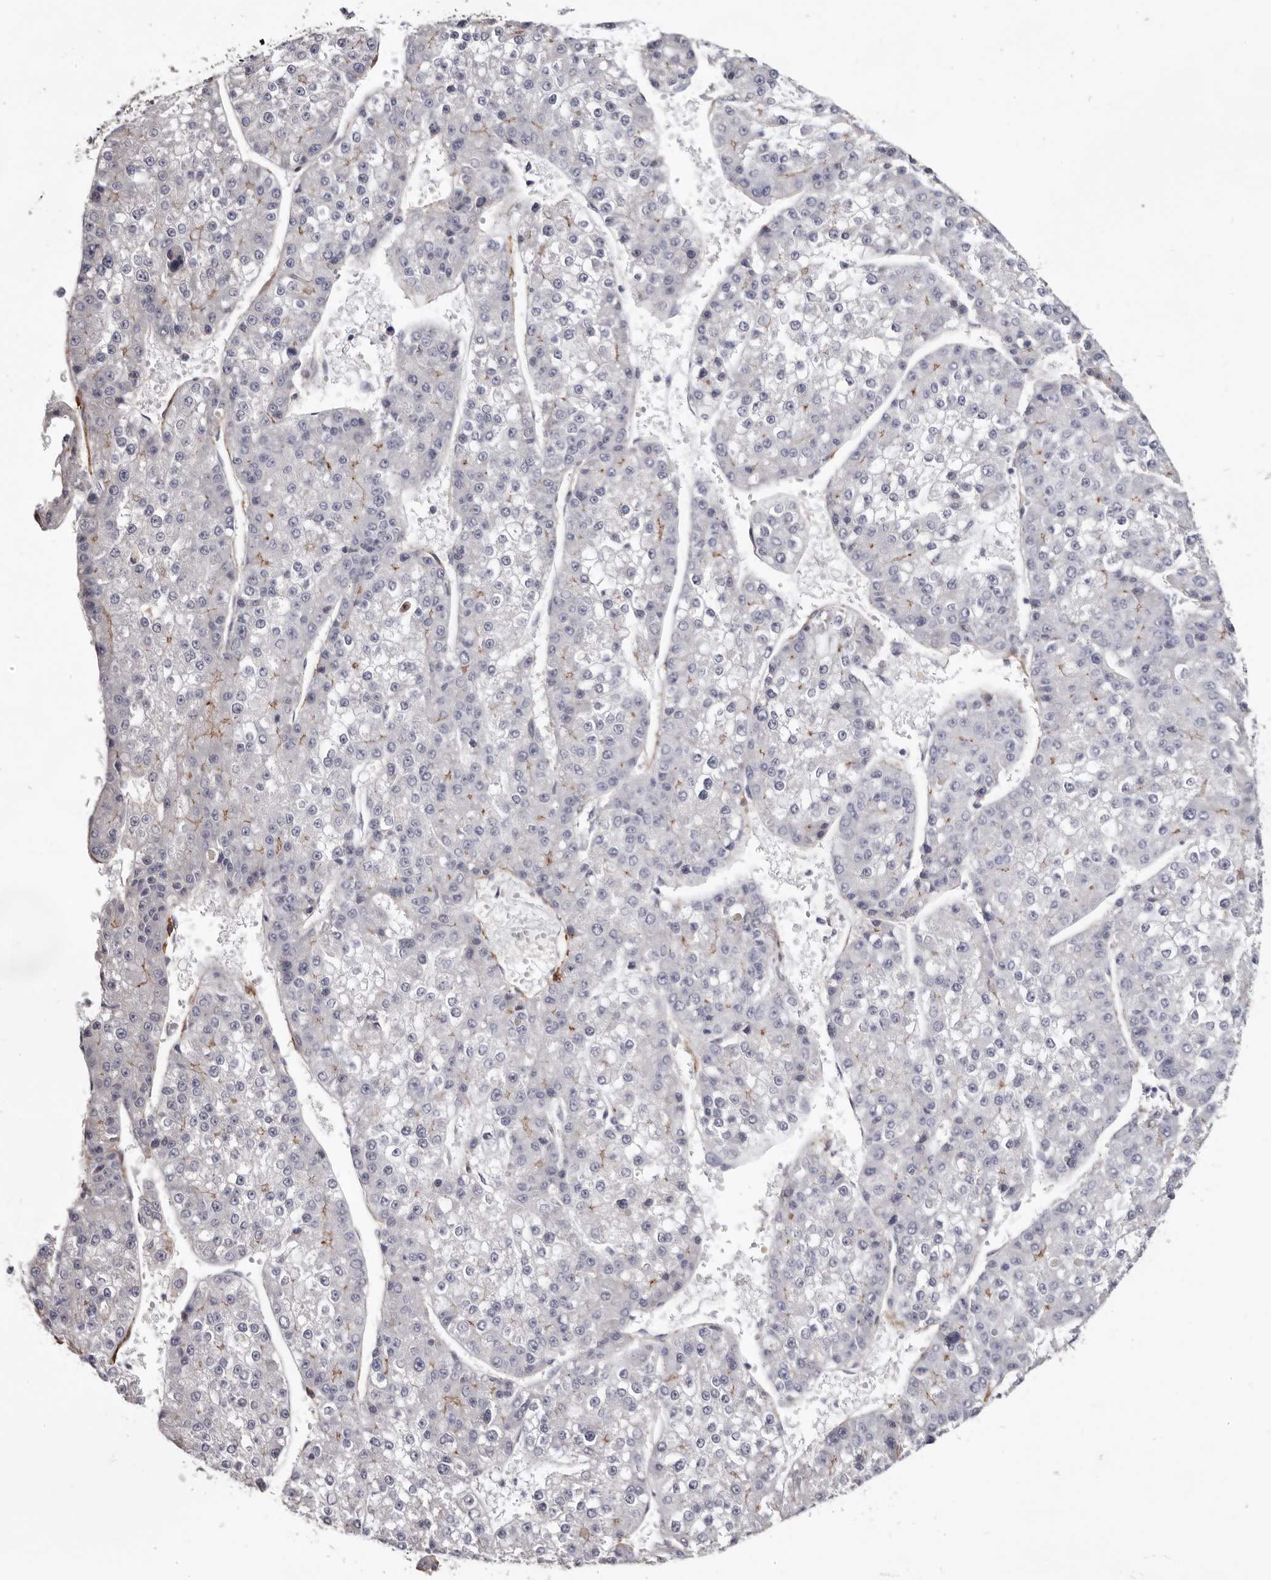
{"staining": {"intensity": "negative", "quantity": "none", "location": "none"}, "tissue": "liver cancer", "cell_type": "Tumor cells", "image_type": "cancer", "snomed": [{"axis": "morphology", "description": "Carcinoma, Hepatocellular, NOS"}, {"axis": "topography", "description": "Liver"}], "caption": "Hepatocellular carcinoma (liver) stained for a protein using immunohistochemistry demonstrates no expression tumor cells.", "gene": "CGN", "patient": {"sex": "female", "age": 73}}